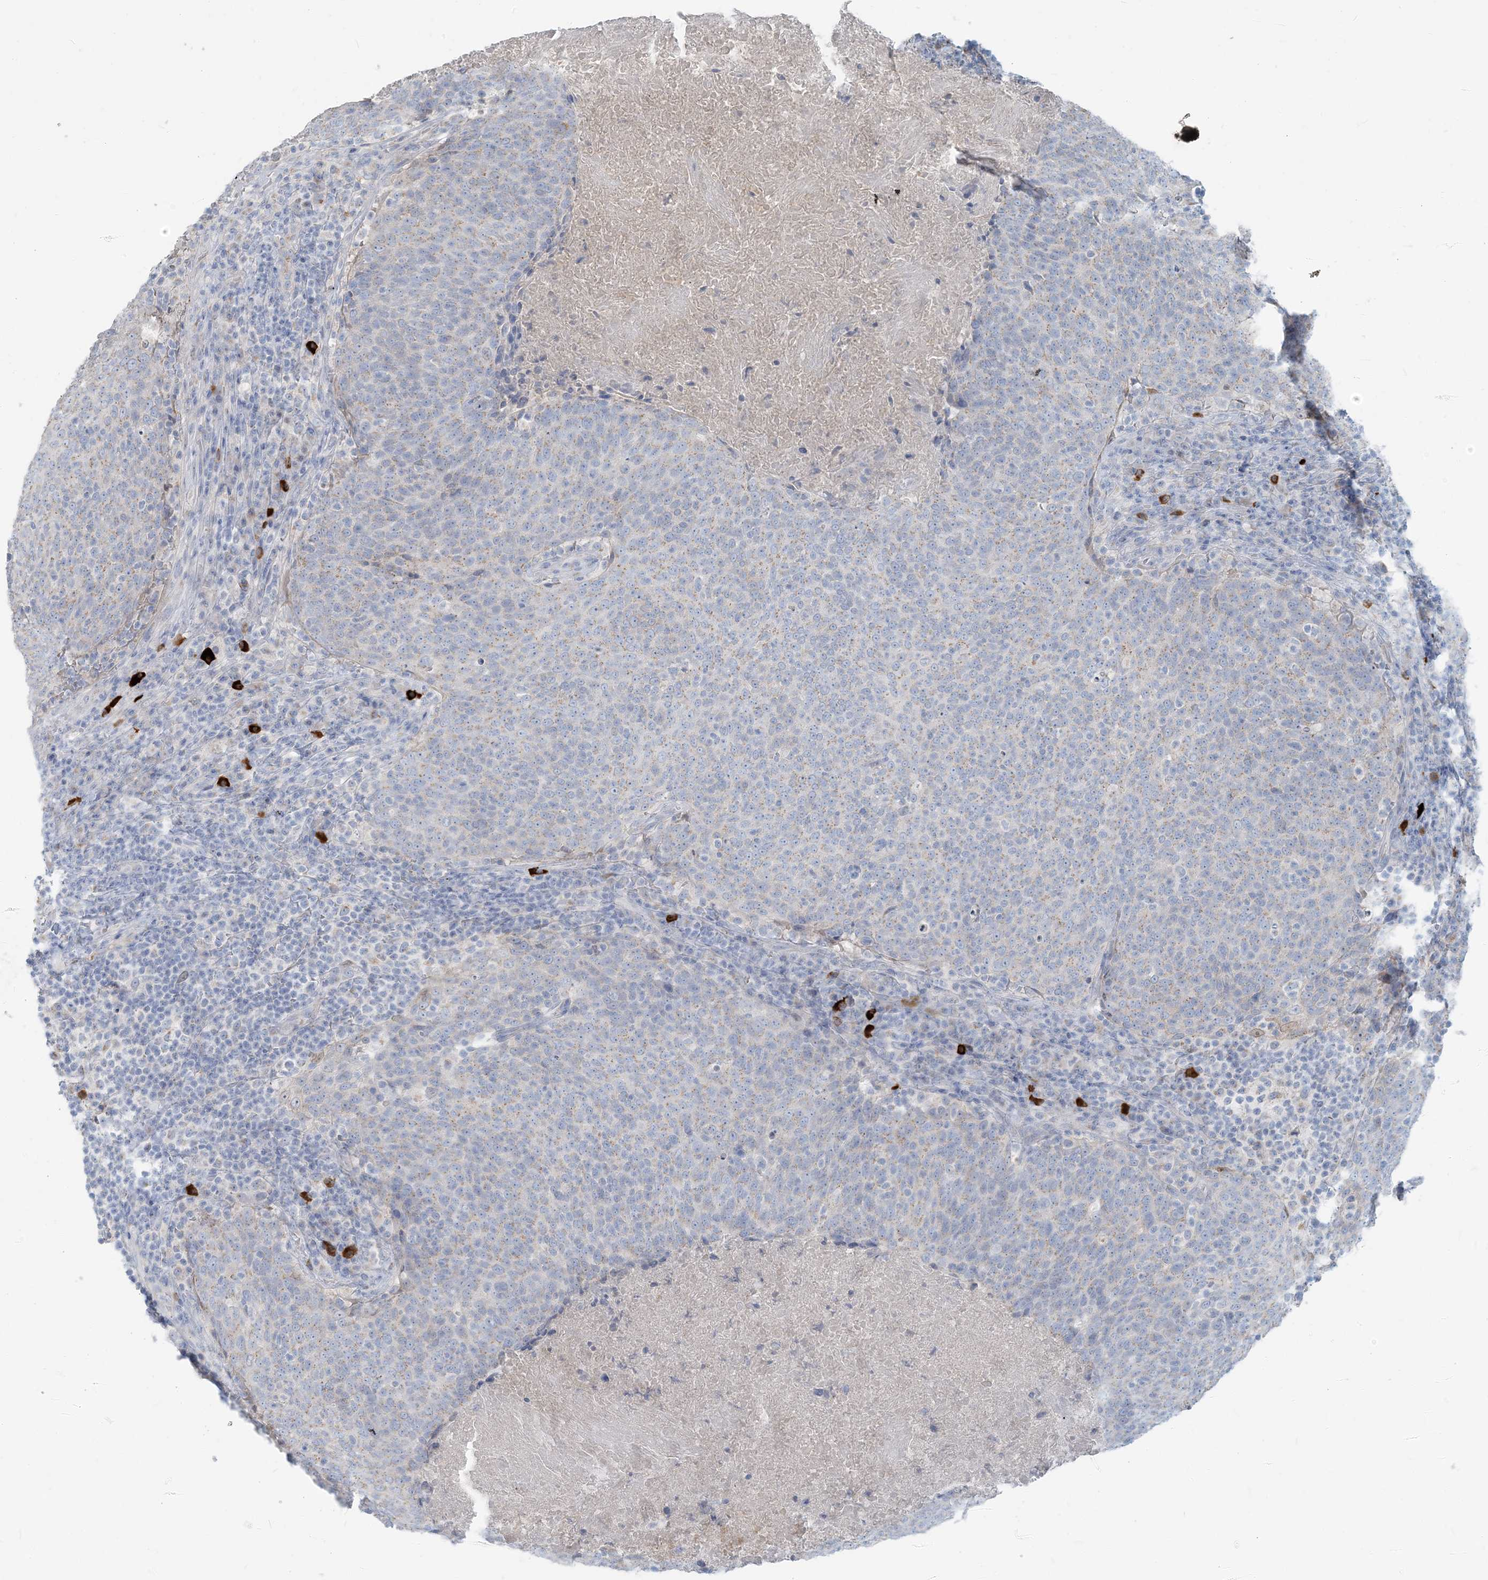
{"staining": {"intensity": "weak", "quantity": "25%-75%", "location": "cytoplasmic/membranous"}, "tissue": "head and neck cancer", "cell_type": "Tumor cells", "image_type": "cancer", "snomed": [{"axis": "morphology", "description": "Squamous cell carcinoma, NOS"}, {"axis": "morphology", "description": "Squamous cell carcinoma, metastatic, NOS"}, {"axis": "topography", "description": "Lymph node"}, {"axis": "topography", "description": "Head-Neck"}], "caption": "Head and neck squamous cell carcinoma stained with immunohistochemistry (IHC) demonstrates weak cytoplasmic/membranous expression in about 25%-75% of tumor cells. Ihc stains the protein of interest in brown and the nuclei are stained blue.", "gene": "SCML1", "patient": {"sex": "male", "age": 62}}